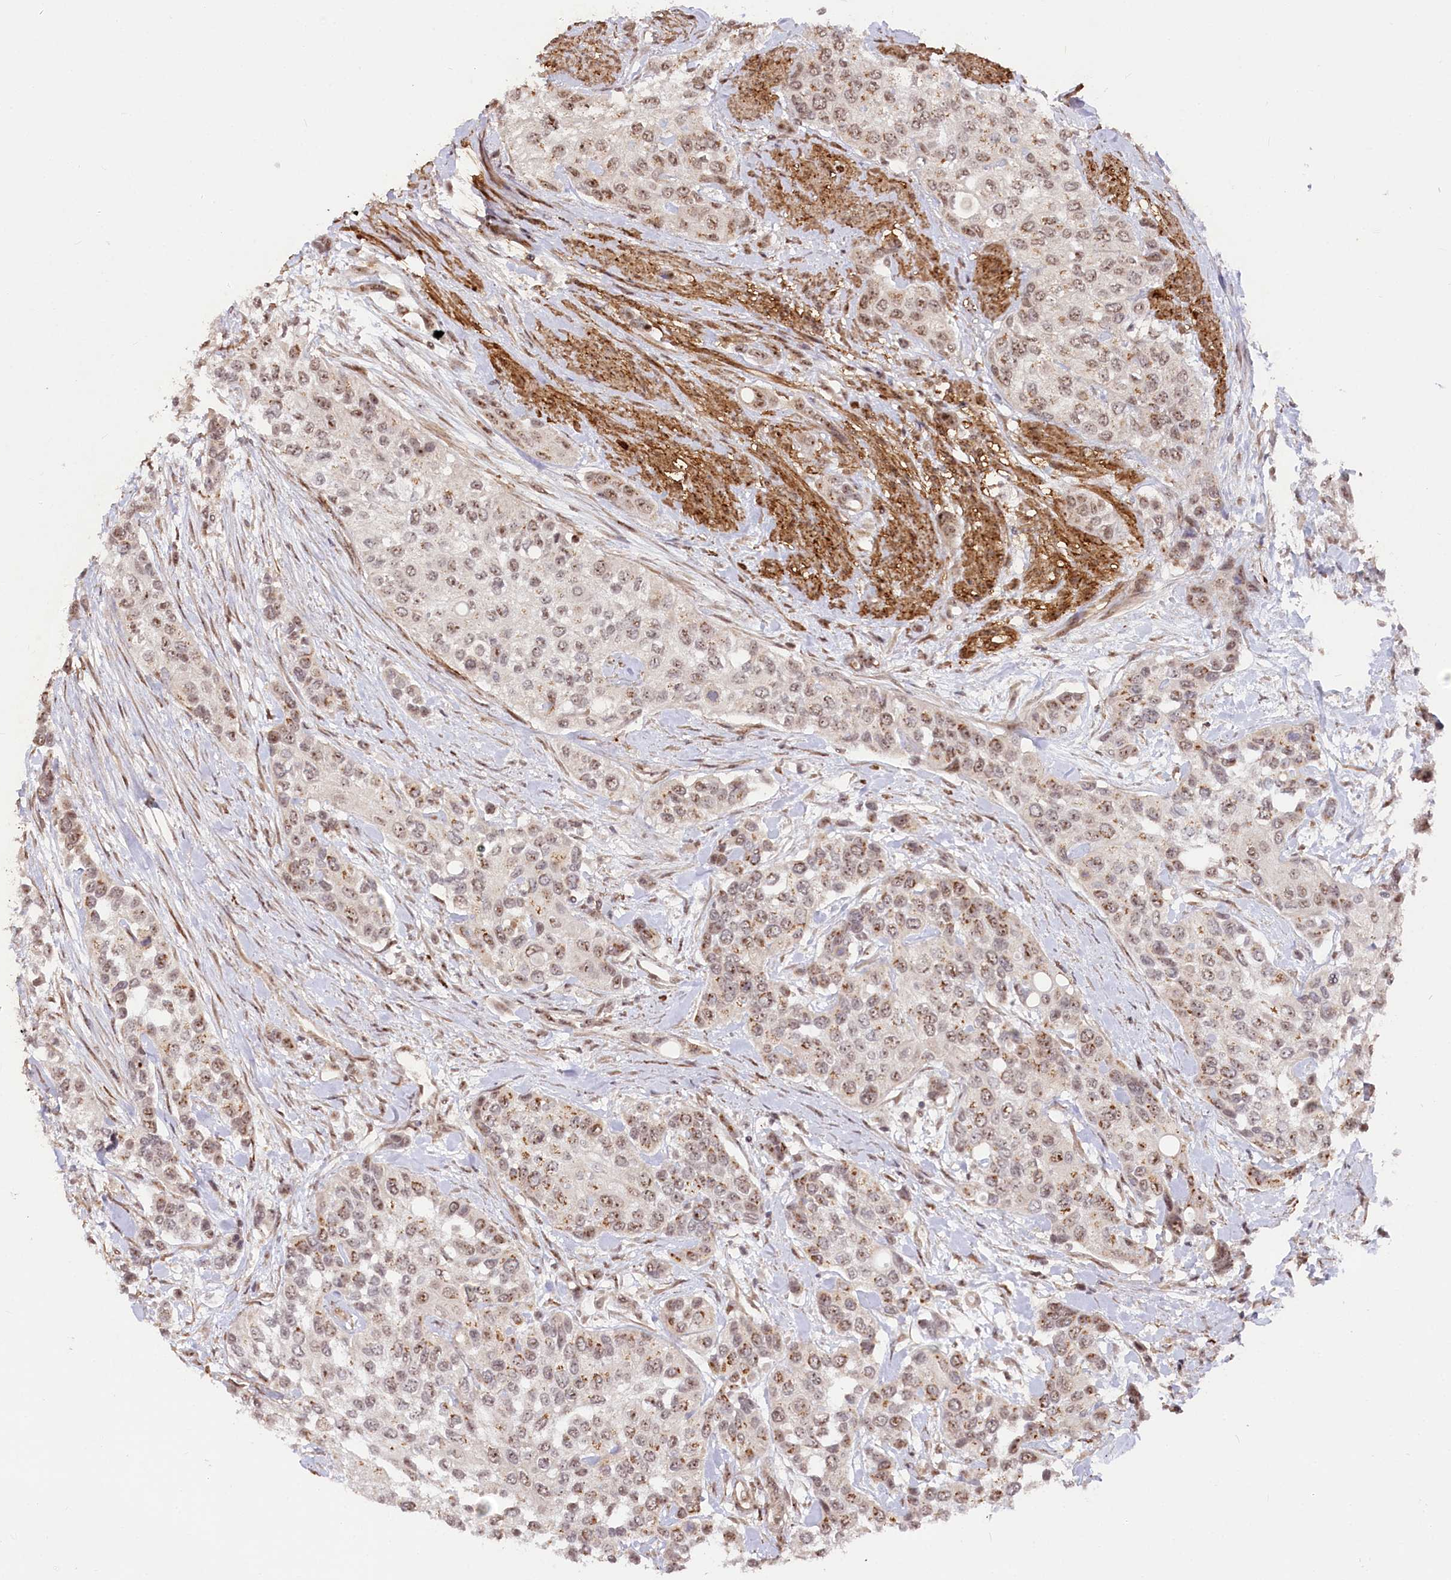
{"staining": {"intensity": "moderate", "quantity": ">75%", "location": "cytoplasmic/membranous,nuclear"}, "tissue": "urothelial cancer", "cell_type": "Tumor cells", "image_type": "cancer", "snomed": [{"axis": "morphology", "description": "Normal tissue, NOS"}, {"axis": "morphology", "description": "Urothelial carcinoma, High grade"}, {"axis": "topography", "description": "Vascular tissue"}, {"axis": "topography", "description": "Urinary bladder"}], "caption": "IHC (DAB (3,3'-diaminobenzidine)) staining of high-grade urothelial carcinoma displays moderate cytoplasmic/membranous and nuclear protein positivity in about >75% of tumor cells. (DAB (3,3'-diaminobenzidine) IHC with brightfield microscopy, high magnification).", "gene": "GNL3L", "patient": {"sex": "female", "age": 56}}